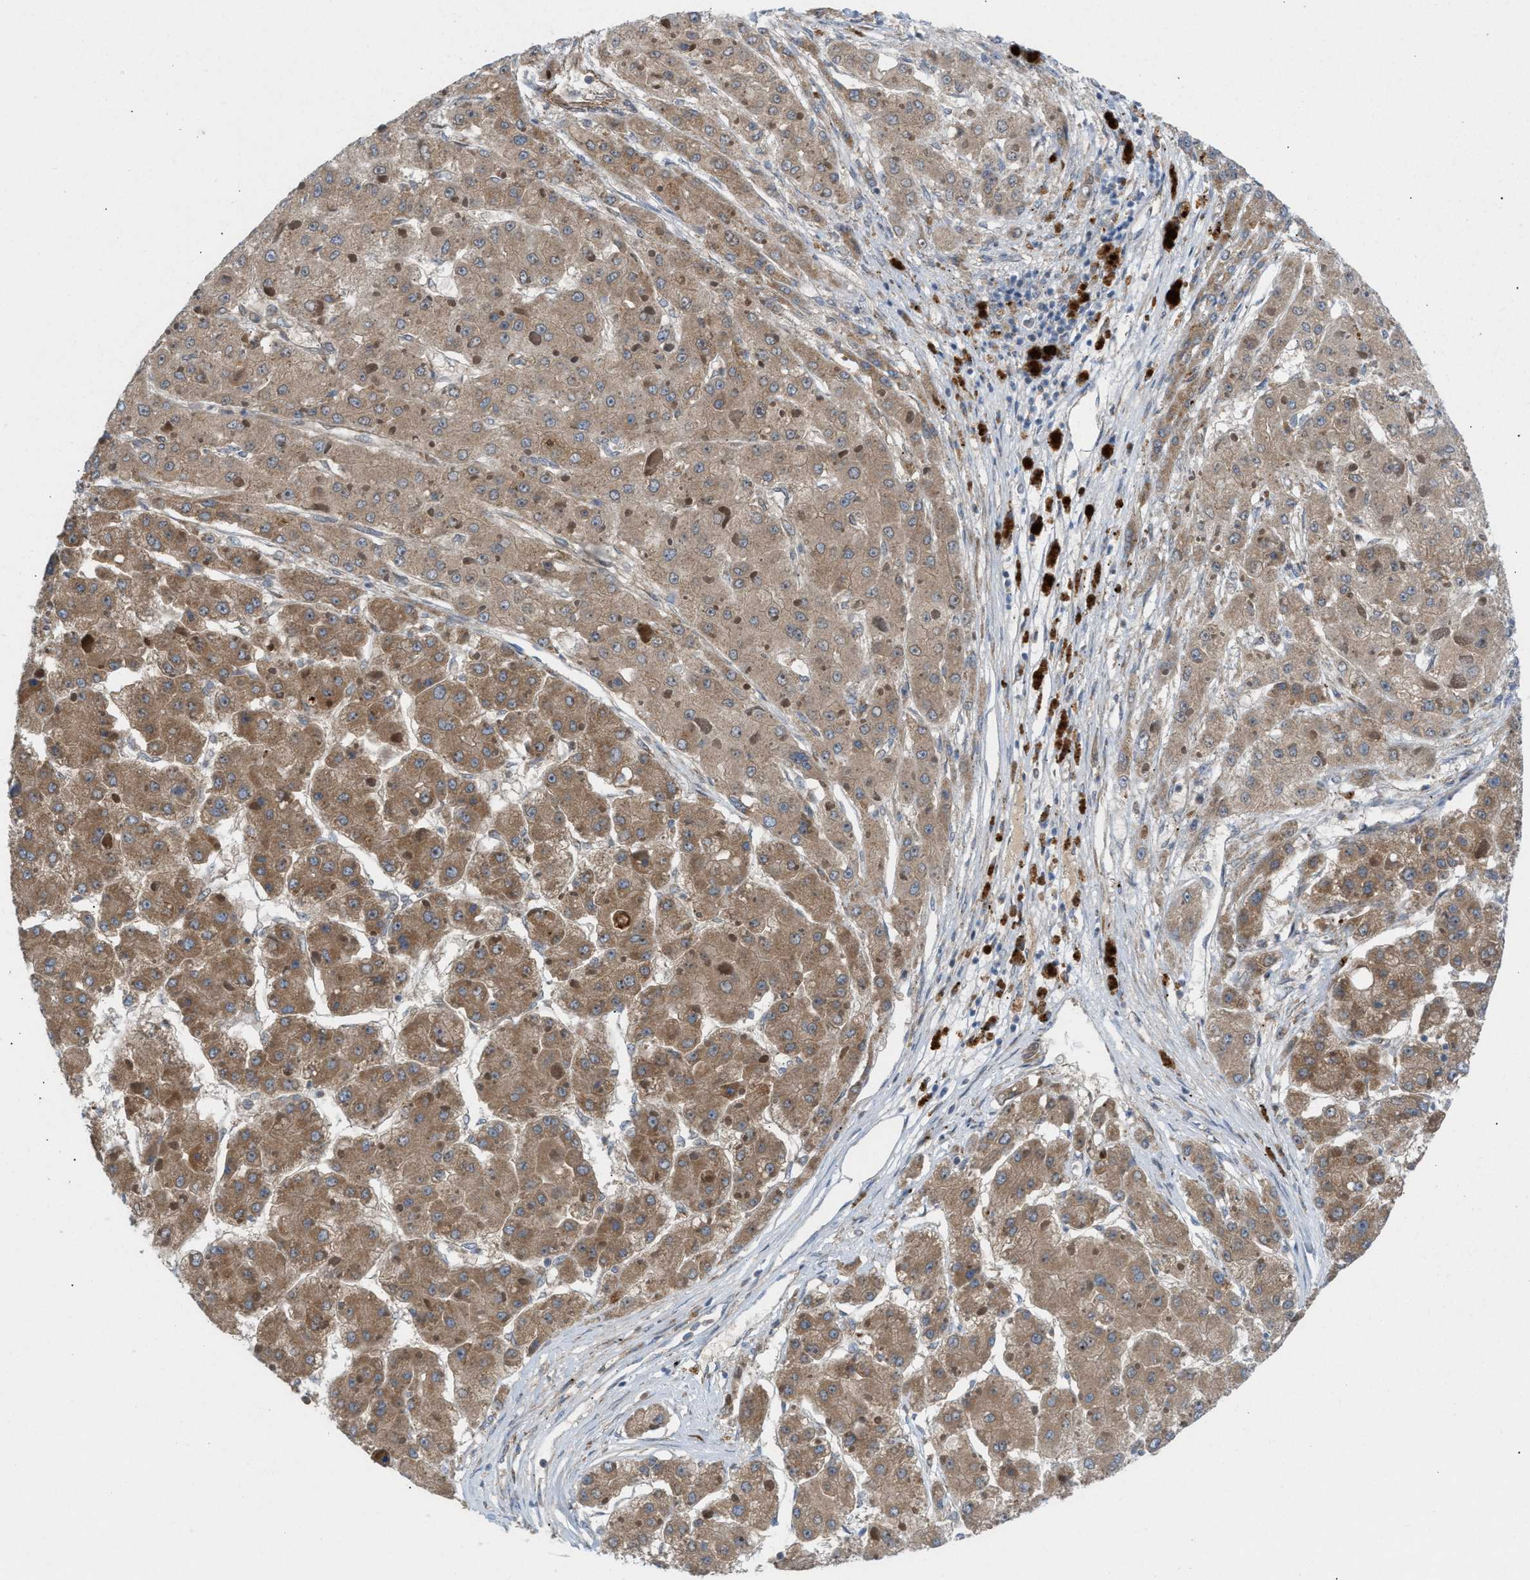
{"staining": {"intensity": "moderate", "quantity": ">75%", "location": "cytoplasmic/membranous"}, "tissue": "liver cancer", "cell_type": "Tumor cells", "image_type": "cancer", "snomed": [{"axis": "morphology", "description": "Carcinoma, Hepatocellular, NOS"}, {"axis": "topography", "description": "Liver"}], "caption": "Human liver cancer (hepatocellular carcinoma) stained with a protein marker displays moderate staining in tumor cells.", "gene": "CYB5D1", "patient": {"sex": "female", "age": 73}}